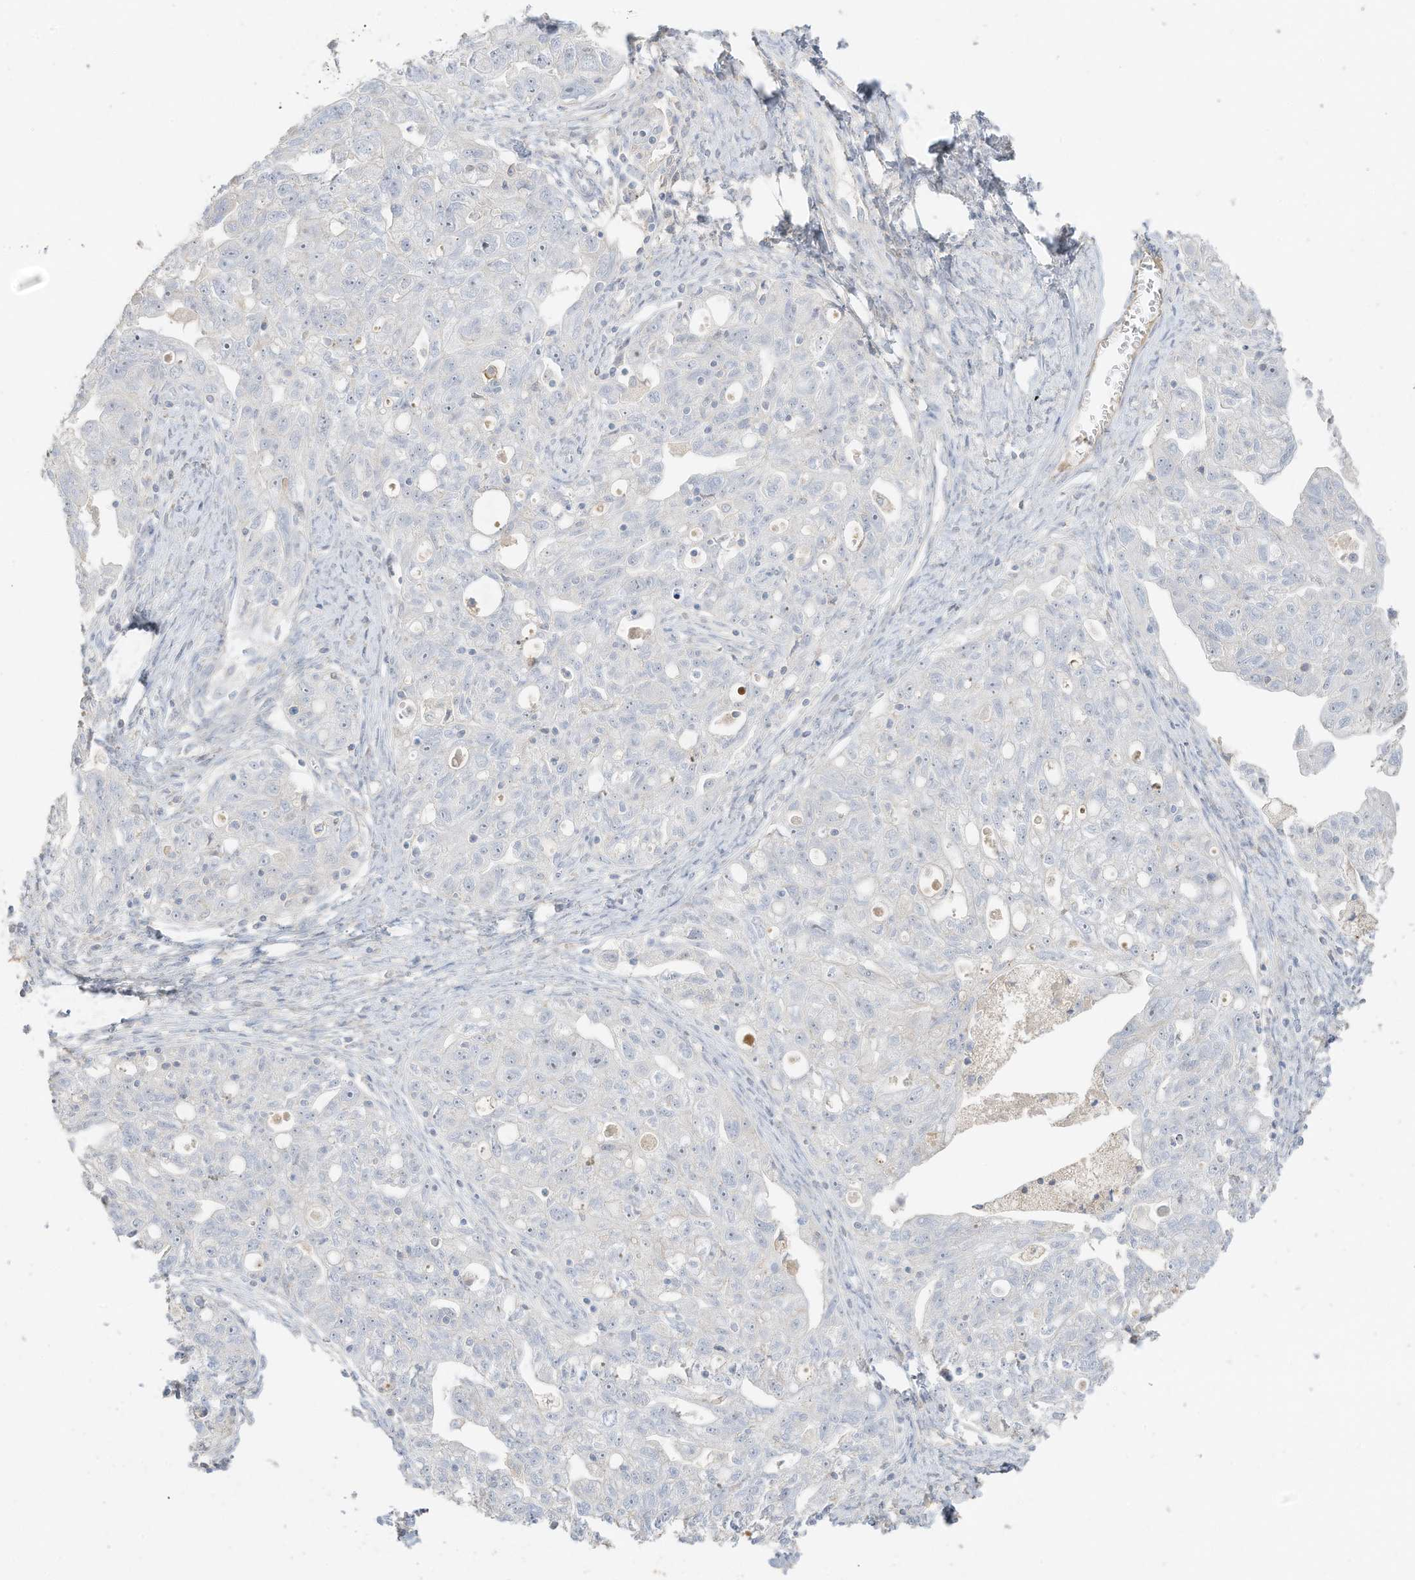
{"staining": {"intensity": "negative", "quantity": "none", "location": "none"}, "tissue": "ovarian cancer", "cell_type": "Tumor cells", "image_type": "cancer", "snomed": [{"axis": "morphology", "description": "Carcinoma, NOS"}, {"axis": "morphology", "description": "Cystadenocarcinoma, serous, NOS"}, {"axis": "topography", "description": "Ovary"}], "caption": "Tumor cells show no significant protein expression in ovarian cancer (serous cystadenocarcinoma). Brightfield microscopy of IHC stained with DAB (brown) and hematoxylin (blue), captured at high magnification.", "gene": "ZBTB41", "patient": {"sex": "female", "age": 69}}